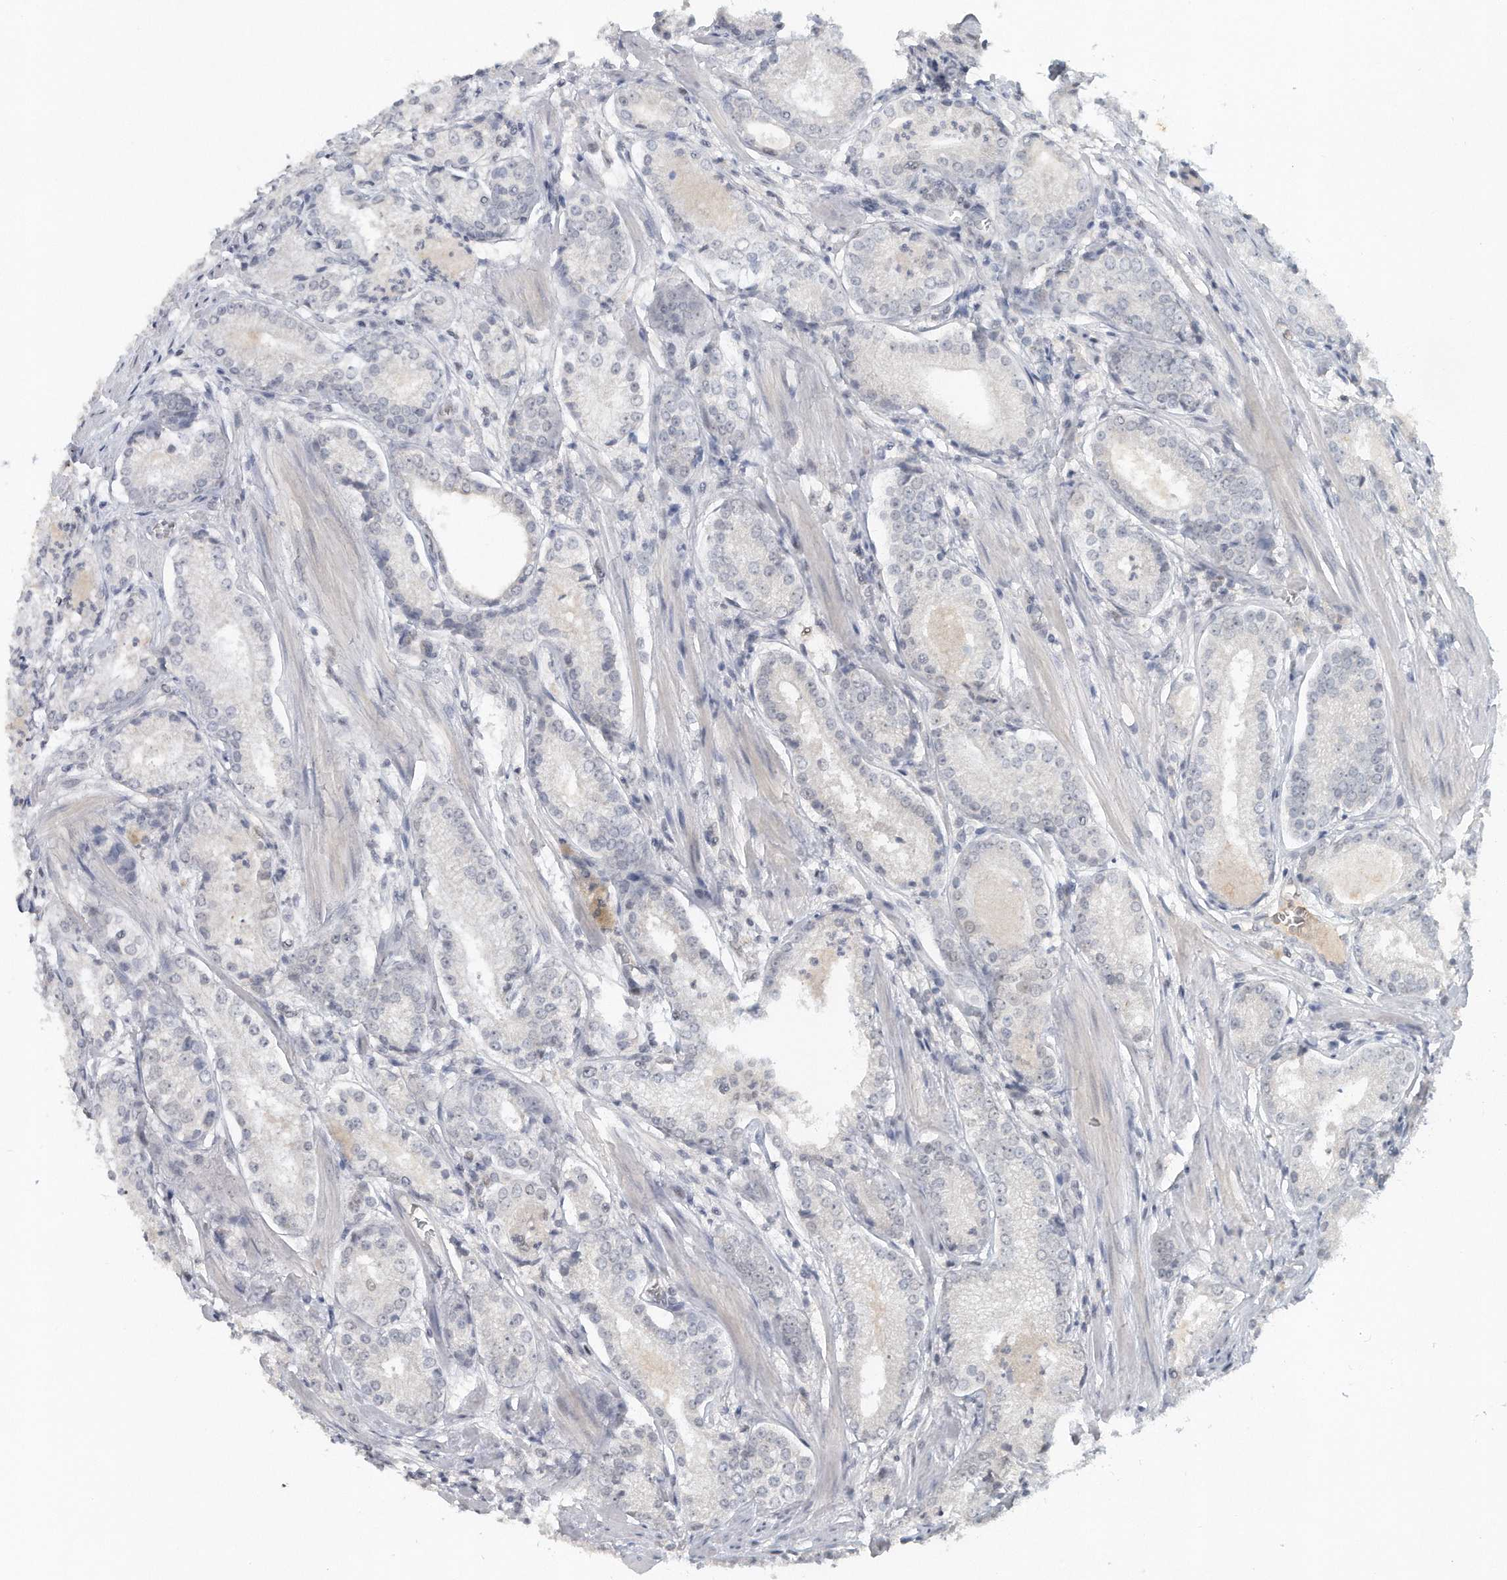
{"staining": {"intensity": "negative", "quantity": "none", "location": "none"}, "tissue": "prostate cancer", "cell_type": "Tumor cells", "image_type": "cancer", "snomed": [{"axis": "morphology", "description": "Adenocarcinoma, Low grade"}, {"axis": "topography", "description": "Prostate"}], "caption": "The histopathology image exhibits no staining of tumor cells in adenocarcinoma (low-grade) (prostate). (Brightfield microscopy of DAB immunohistochemistry (IHC) at high magnification).", "gene": "DDX43", "patient": {"sex": "male", "age": 54}}